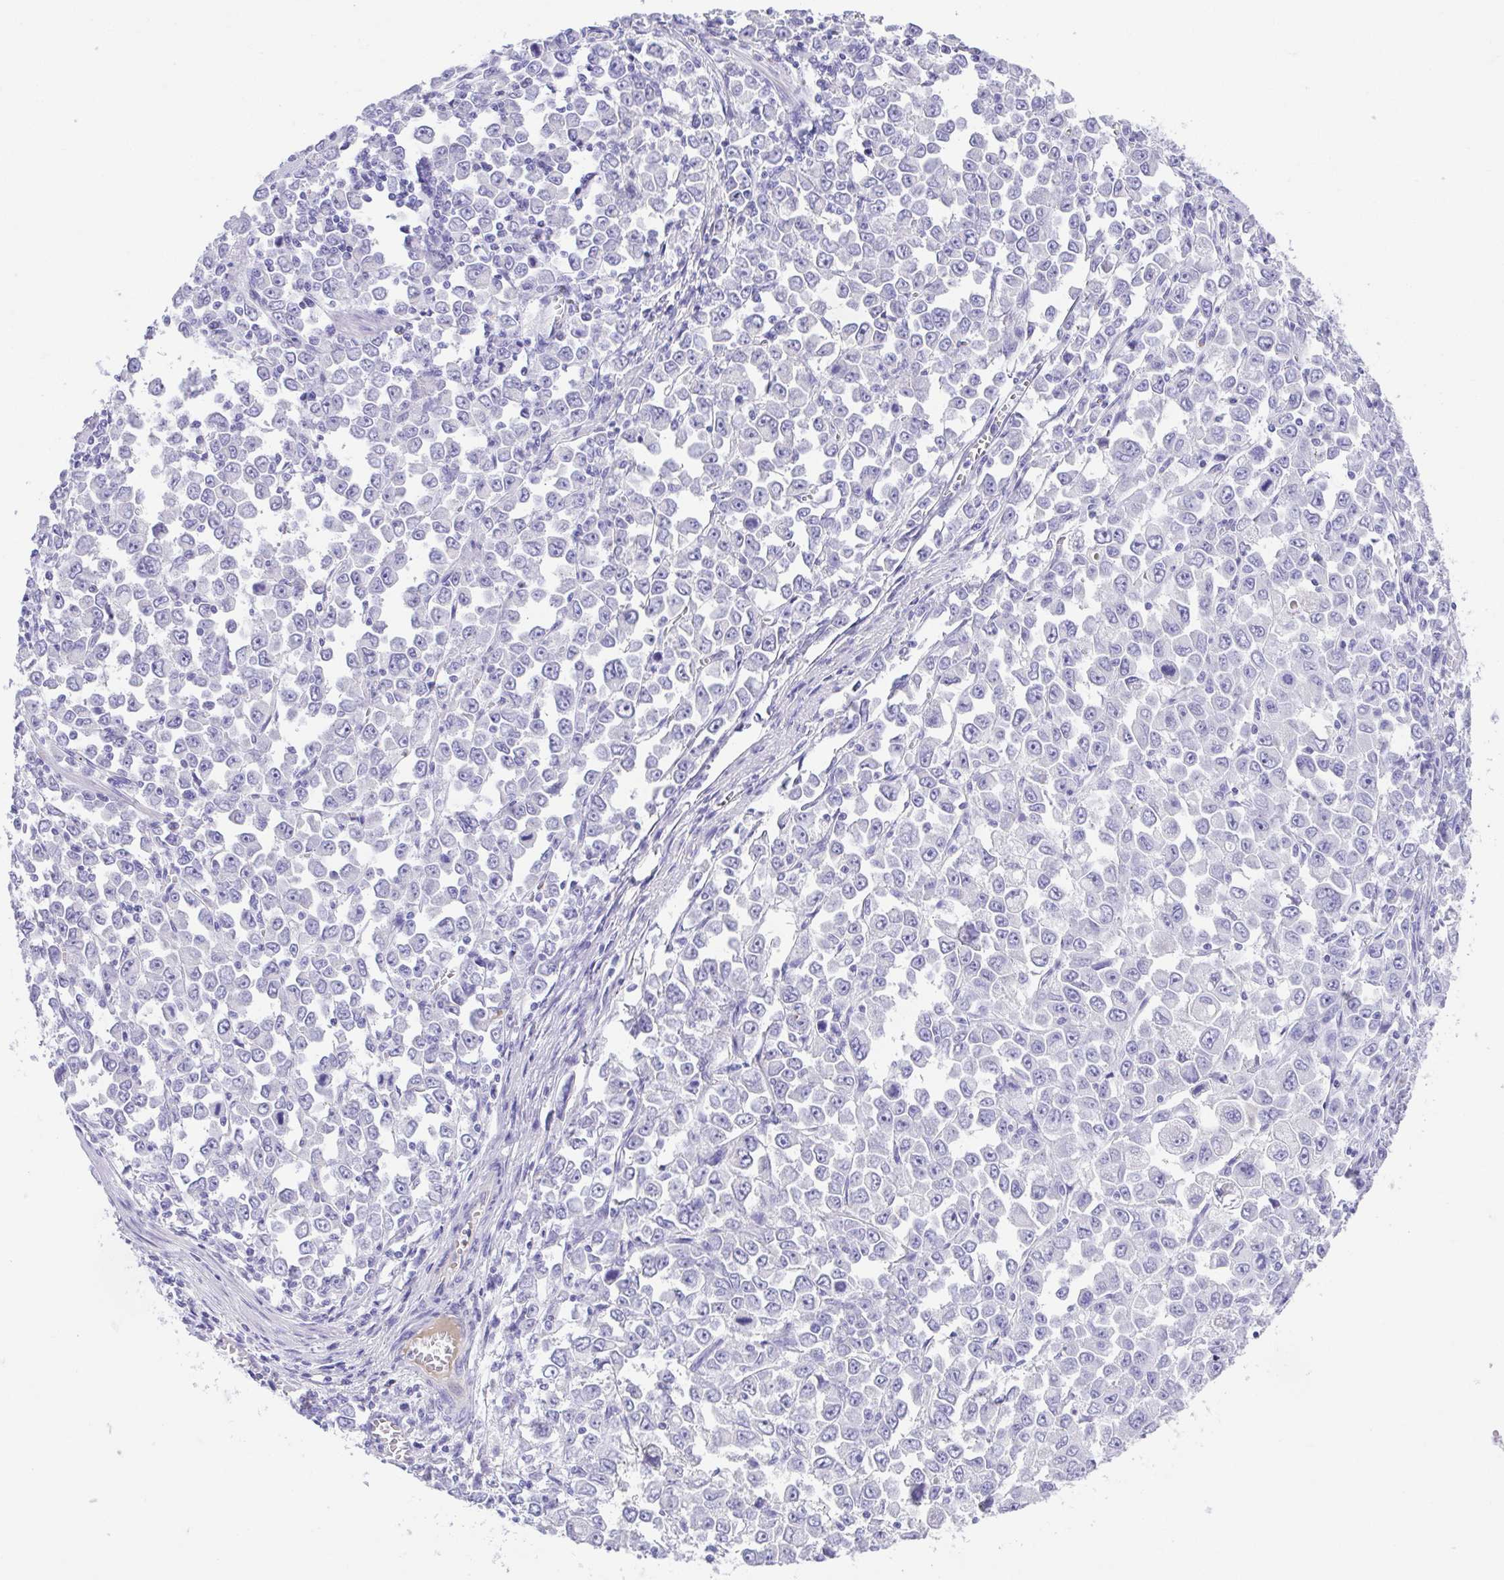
{"staining": {"intensity": "negative", "quantity": "none", "location": "none"}, "tissue": "stomach cancer", "cell_type": "Tumor cells", "image_type": "cancer", "snomed": [{"axis": "morphology", "description": "Adenocarcinoma, NOS"}, {"axis": "topography", "description": "Stomach, upper"}], "caption": "An immunohistochemistry micrograph of adenocarcinoma (stomach) is shown. There is no staining in tumor cells of adenocarcinoma (stomach). The staining was performed using DAB (3,3'-diaminobenzidine) to visualize the protein expression in brown, while the nuclei were stained in blue with hematoxylin (Magnification: 20x).", "gene": "SPATA4", "patient": {"sex": "male", "age": 70}}